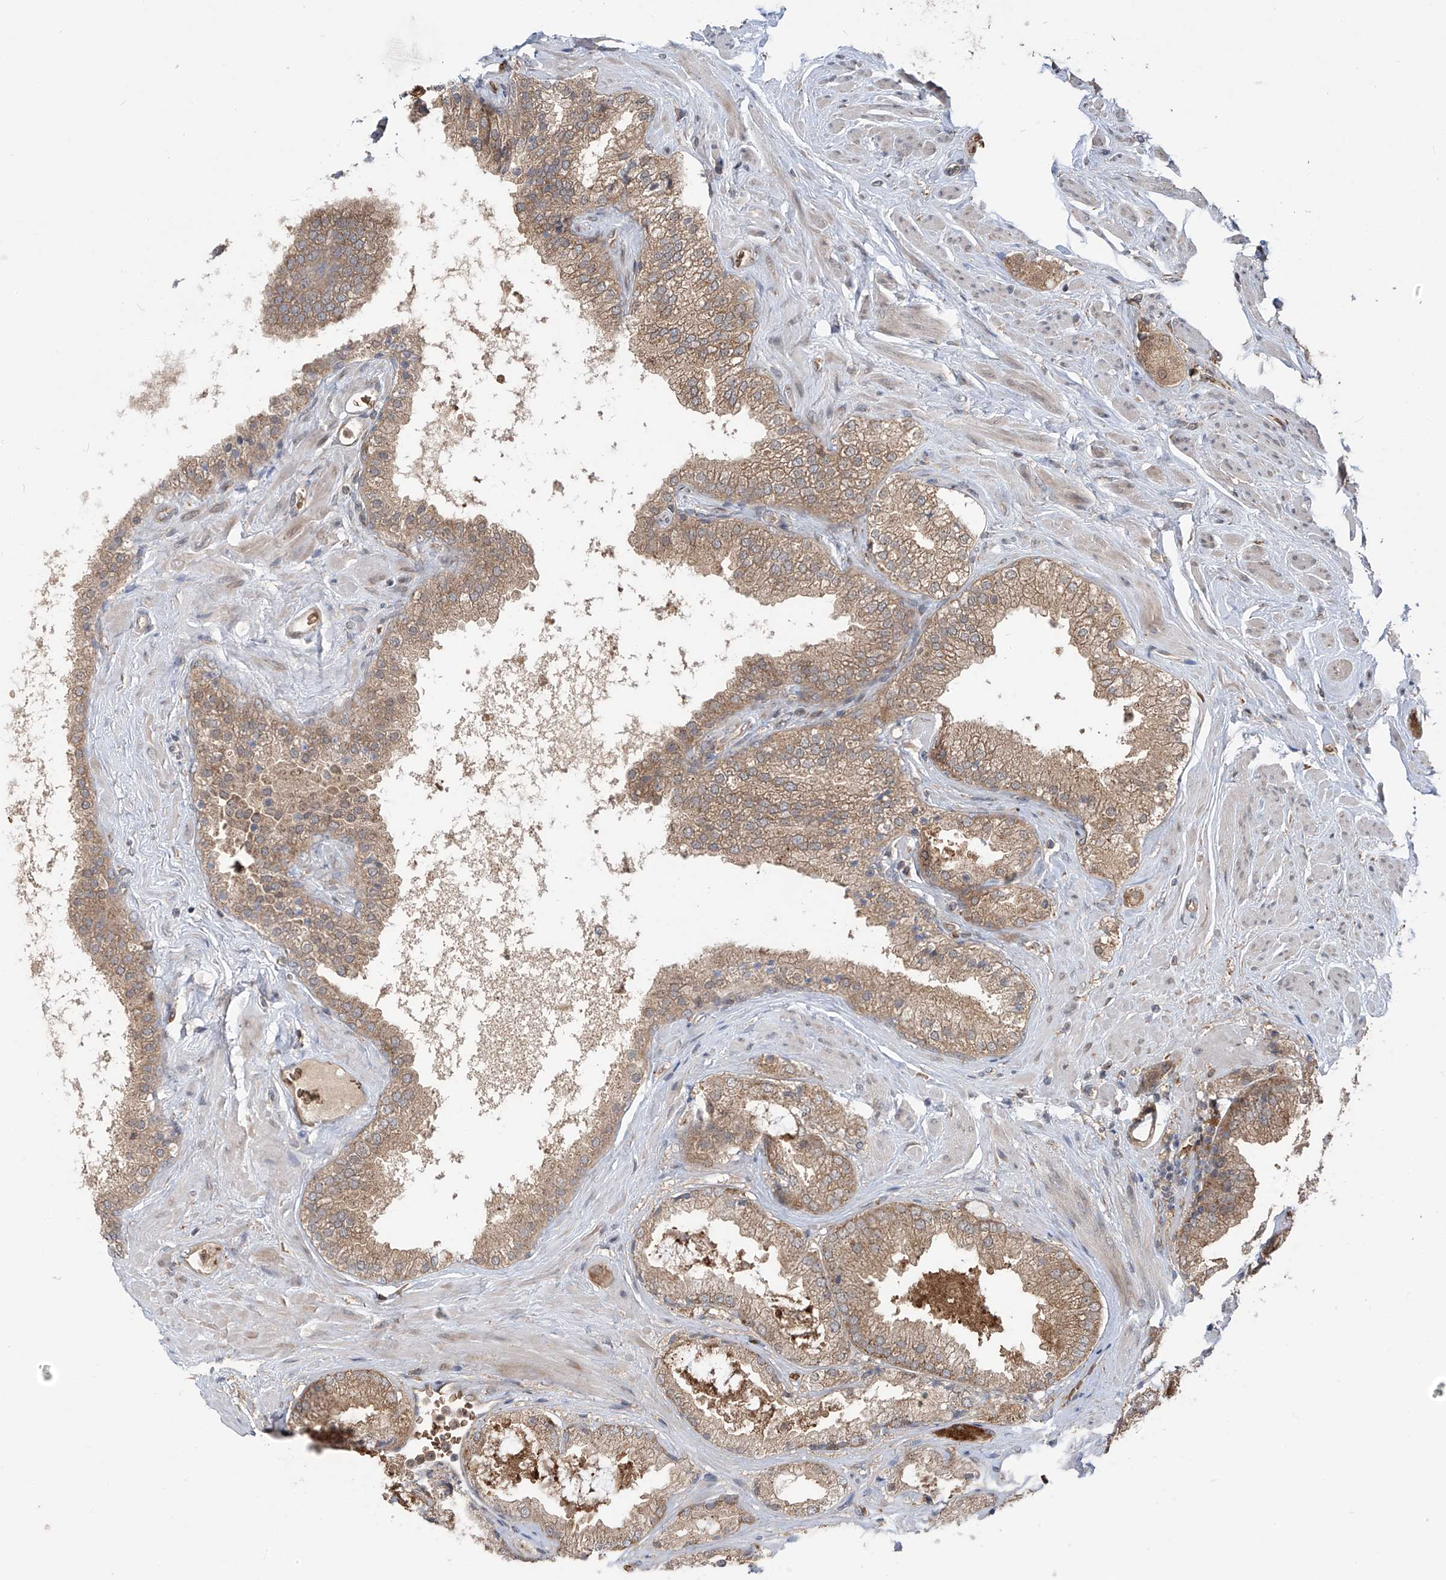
{"staining": {"intensity": "moderate", "quantity": ">75%", "location": "cytoplasmic/membranous"}, "tissue": "prostate cancer", "cell_type": "Tumor cells", "image_type": "cancer", "snomed": [{"axis": "morphology", "description": "Adenocarcinoma, High grade"}, {"axis": "topography", "description": "Prostate"}], "caption": "High-grade adenocarcinoma (prostate) stained with DAB (3,3'-diaminobenzidine) immunohistochemistry (IHC) shows medium levels of moderate cytoplasmic/membranous expression in approximately >75% of tumor cells.", "gene": "ZDHHC9", "patient": {"sex": "male", "age": 58}}